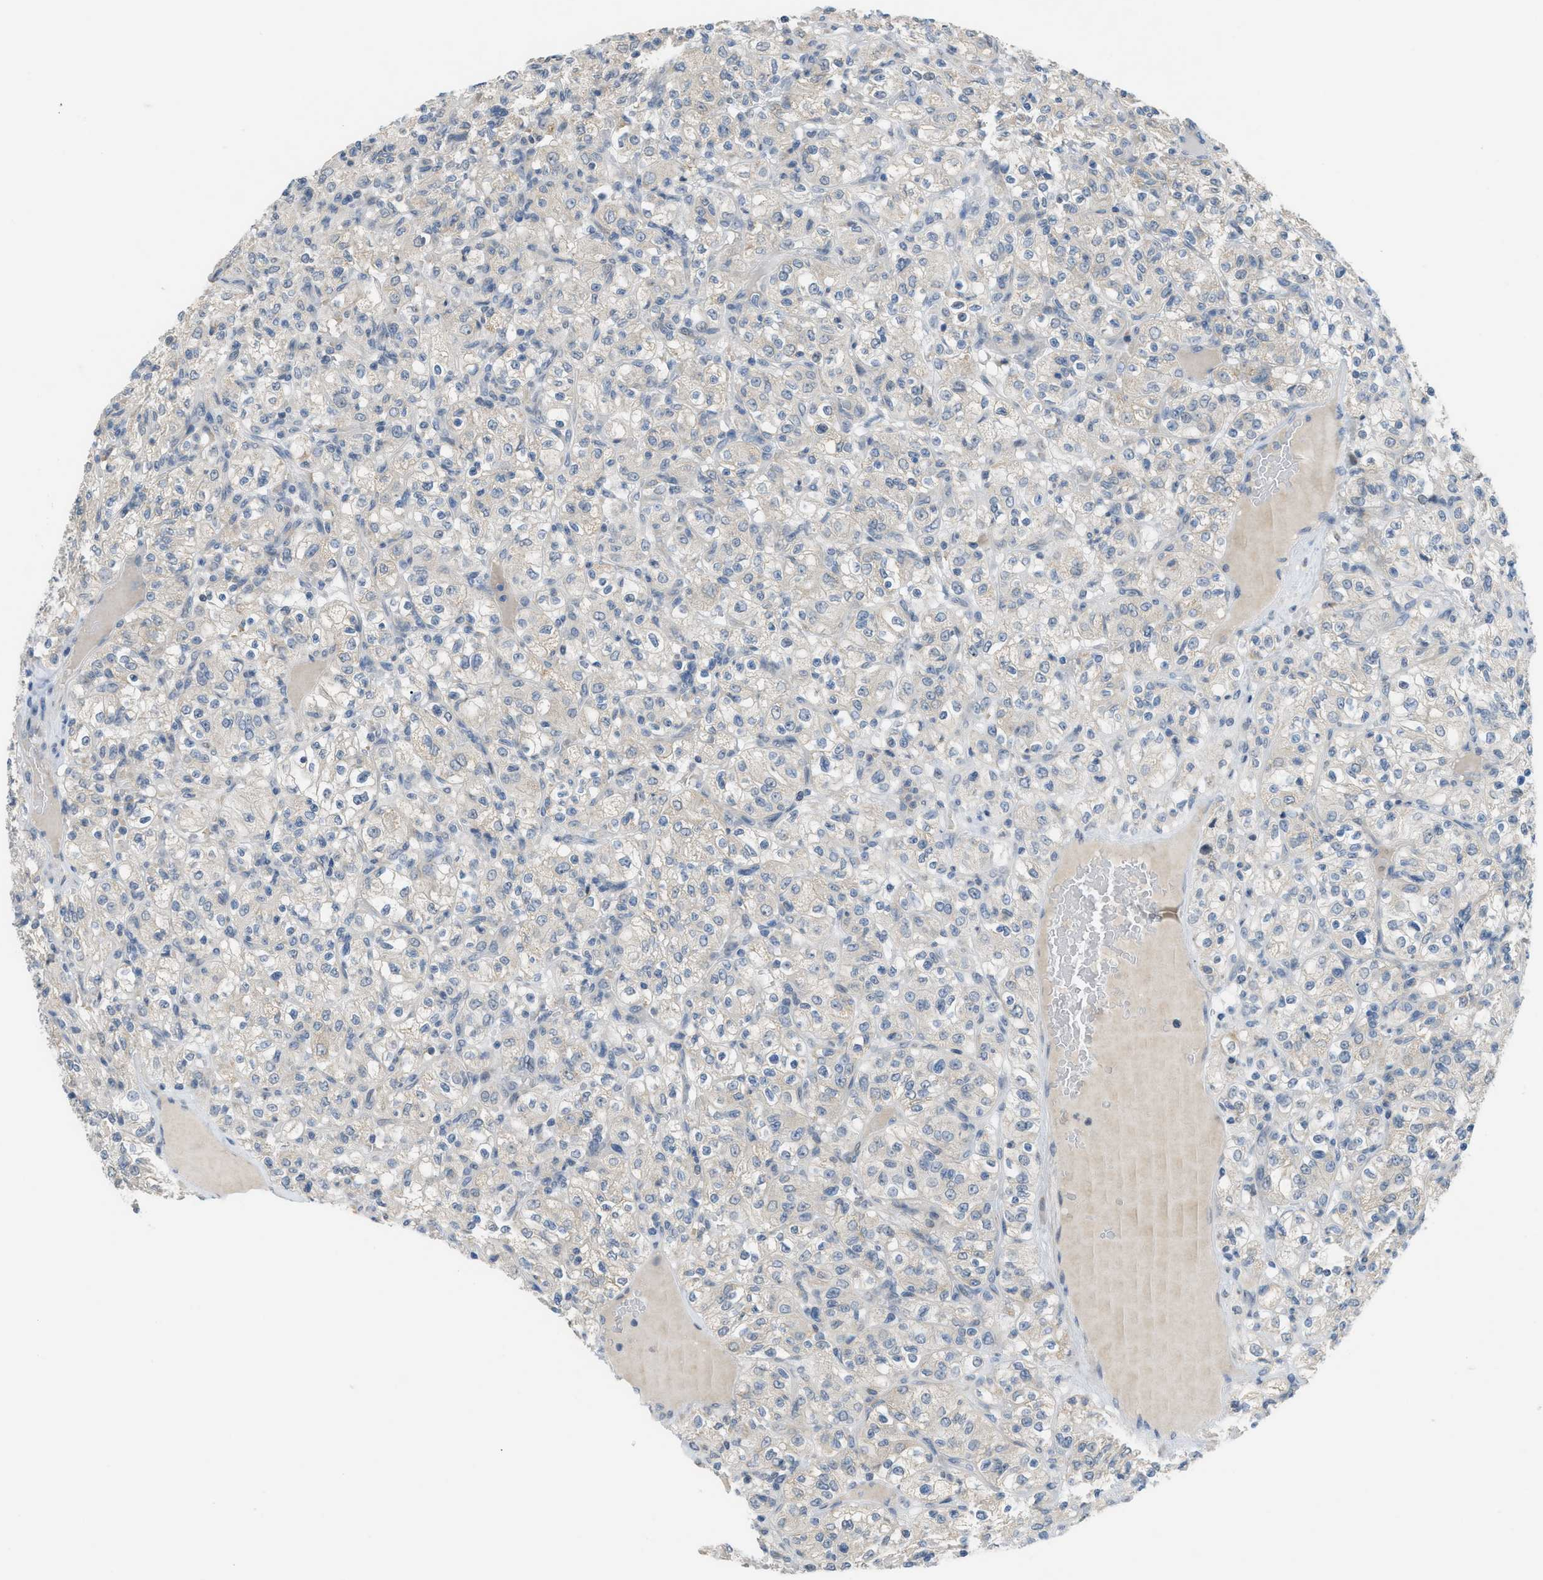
{"staining": {"intensity": "negative", "quantity": "none", "location": "none"}, "tissue": "renal cancer", "cell_type": "Tumor cells", "image_type": "cancer", "snomed": [{"axis": "morphology", "description": "Normal tissue, NOS"}, {"axis": "morphology", "description": "Adenocarcinoma, NOS"}, {"axis": "topography", "description": "Kidney"}], "caption": "Tumor cells are negative for protein expression in human renal cancer (adenocarcinoma).", "gene": "TXNDC2", "patient": {"sex": "female", "age": 72}}